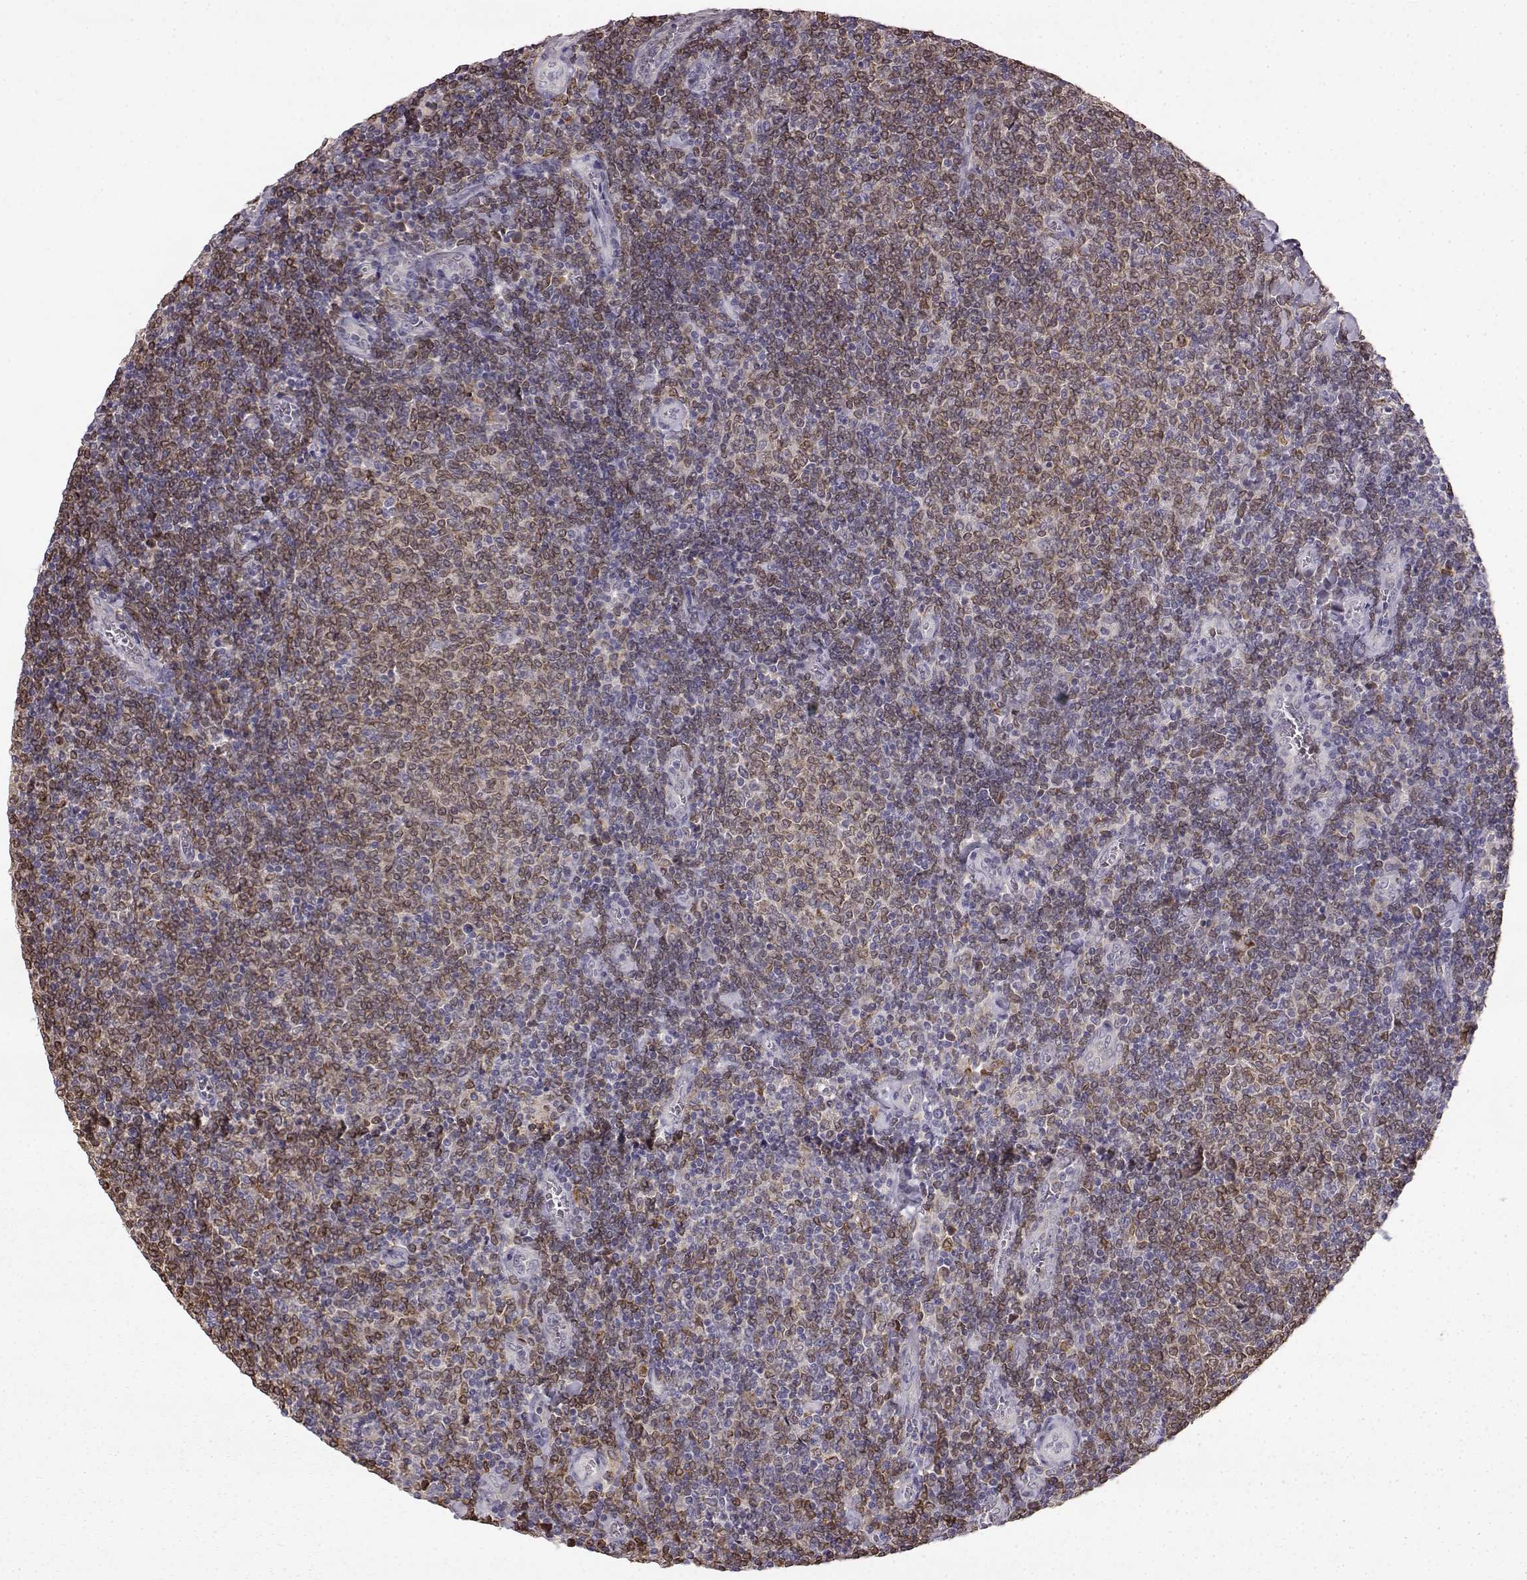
{"staining": {"intensity": "moderate", "quantity": ">75%", "location": "cytoplasmic/membranous"}, "tissue": "lymphoma", "cell_type": "Tumor cells", "image_type": "cancer", "snomed": [{"axis": "morphology", "description": "Malignant lymphoma, non-Hodgkin's type, Low grade"}, {"axis": "topography", "description": "Lymph node"}], "caption": "This is a photomicrograph of immunohistochemistry (IHC) staining of lymphoma, which shows moderate staining in the cytoplasmic/membranous of tumor cells.", "gene": "SPAG17", "patient": {"sex": "male", "age": 52}}